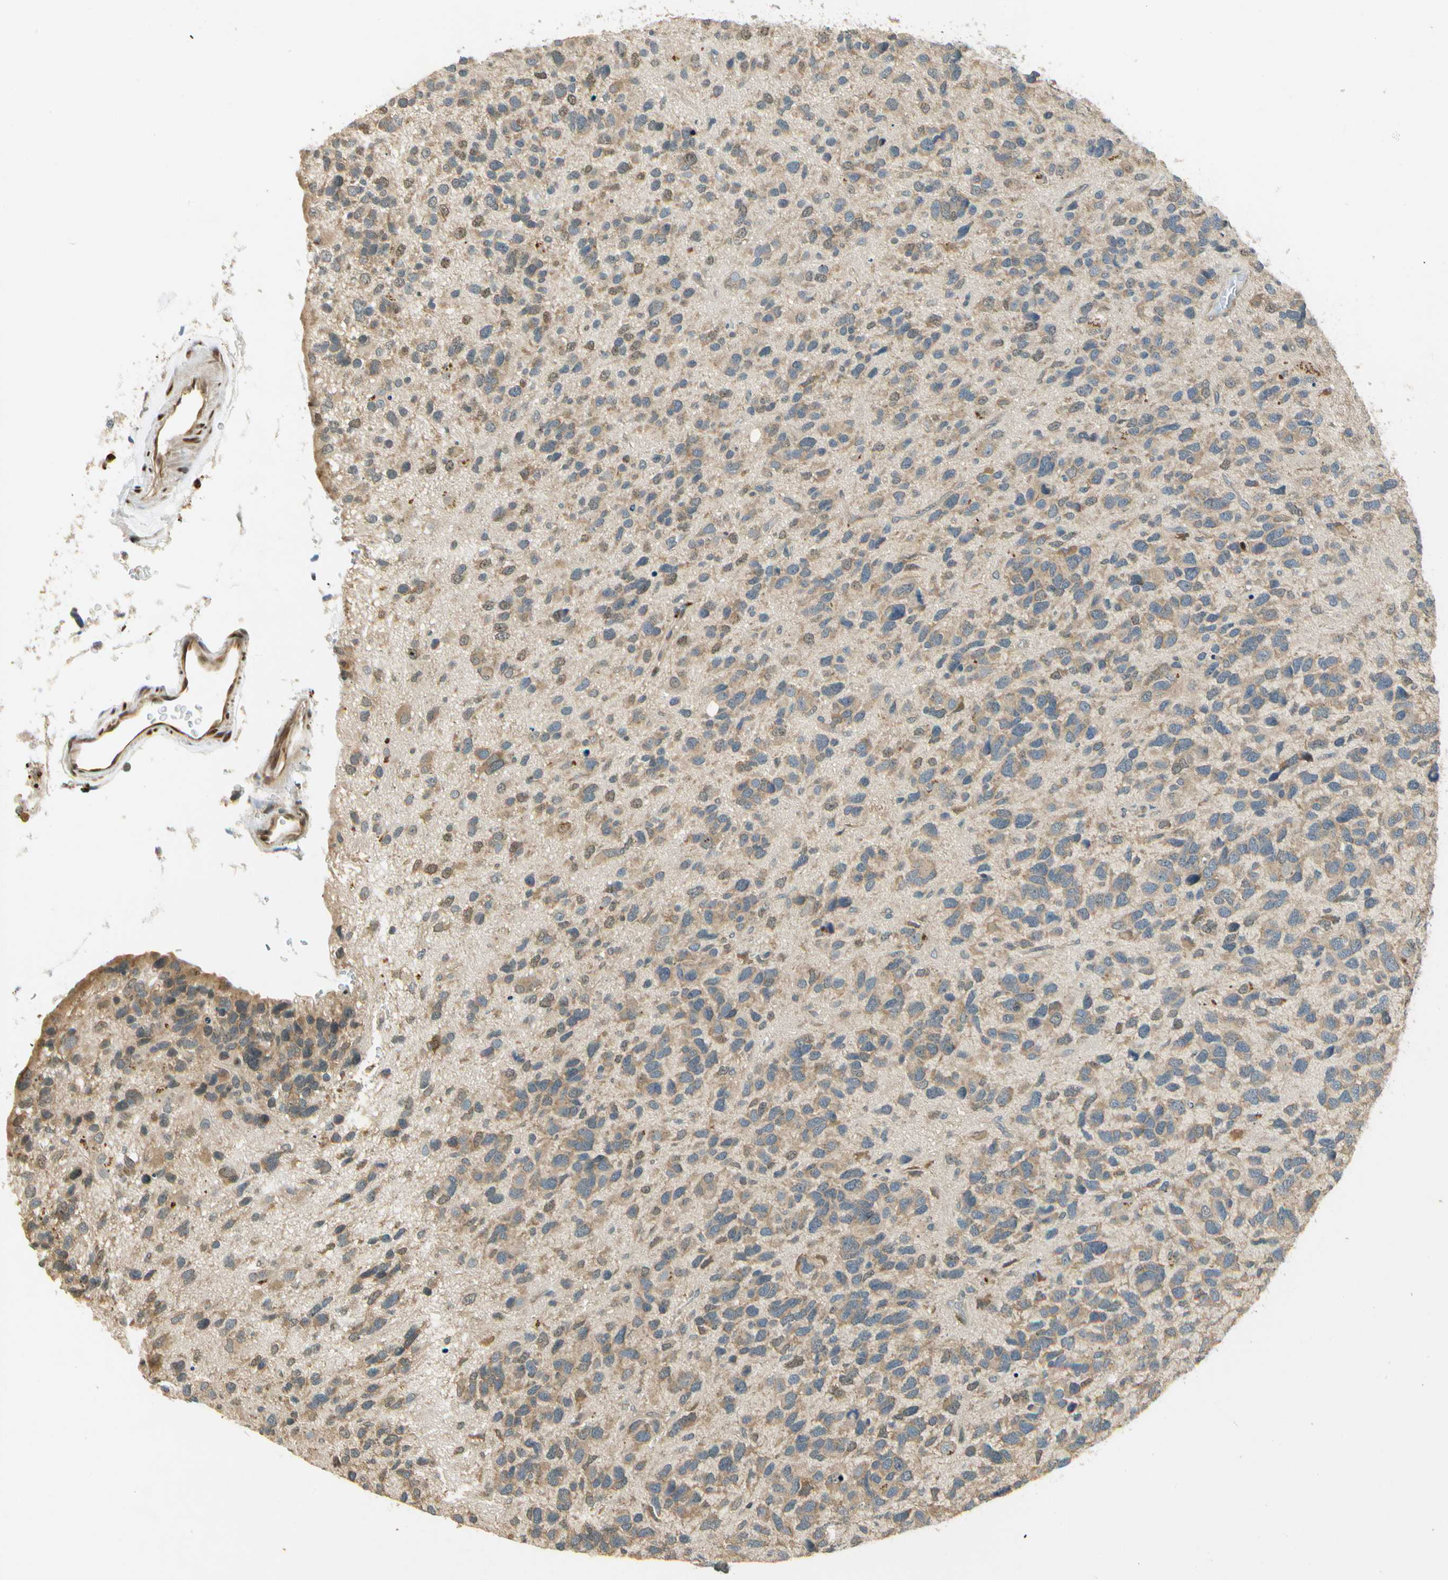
{"staining": {"intensity": "weak", "quantity": ">75%", "location": "cytoplasmic/membranous"}, "tissue": "glioma", "cell_type": "Tumor cells", "image_type": "cancer", "snomed": [{"axis": "morphology", "description": "Glioma, malignant, High grade"}, {"axis": "topography", "description": "Brain"}], "caption": "Weak cytoplasmic/membranous expression is appreciated in approximately >75% of tumor cells in glioma. (Brightfield microscopy of DAB IHC at high magnification).", "gene": "EIF1AX", "patient": {"sex": "female", "age": 58}}